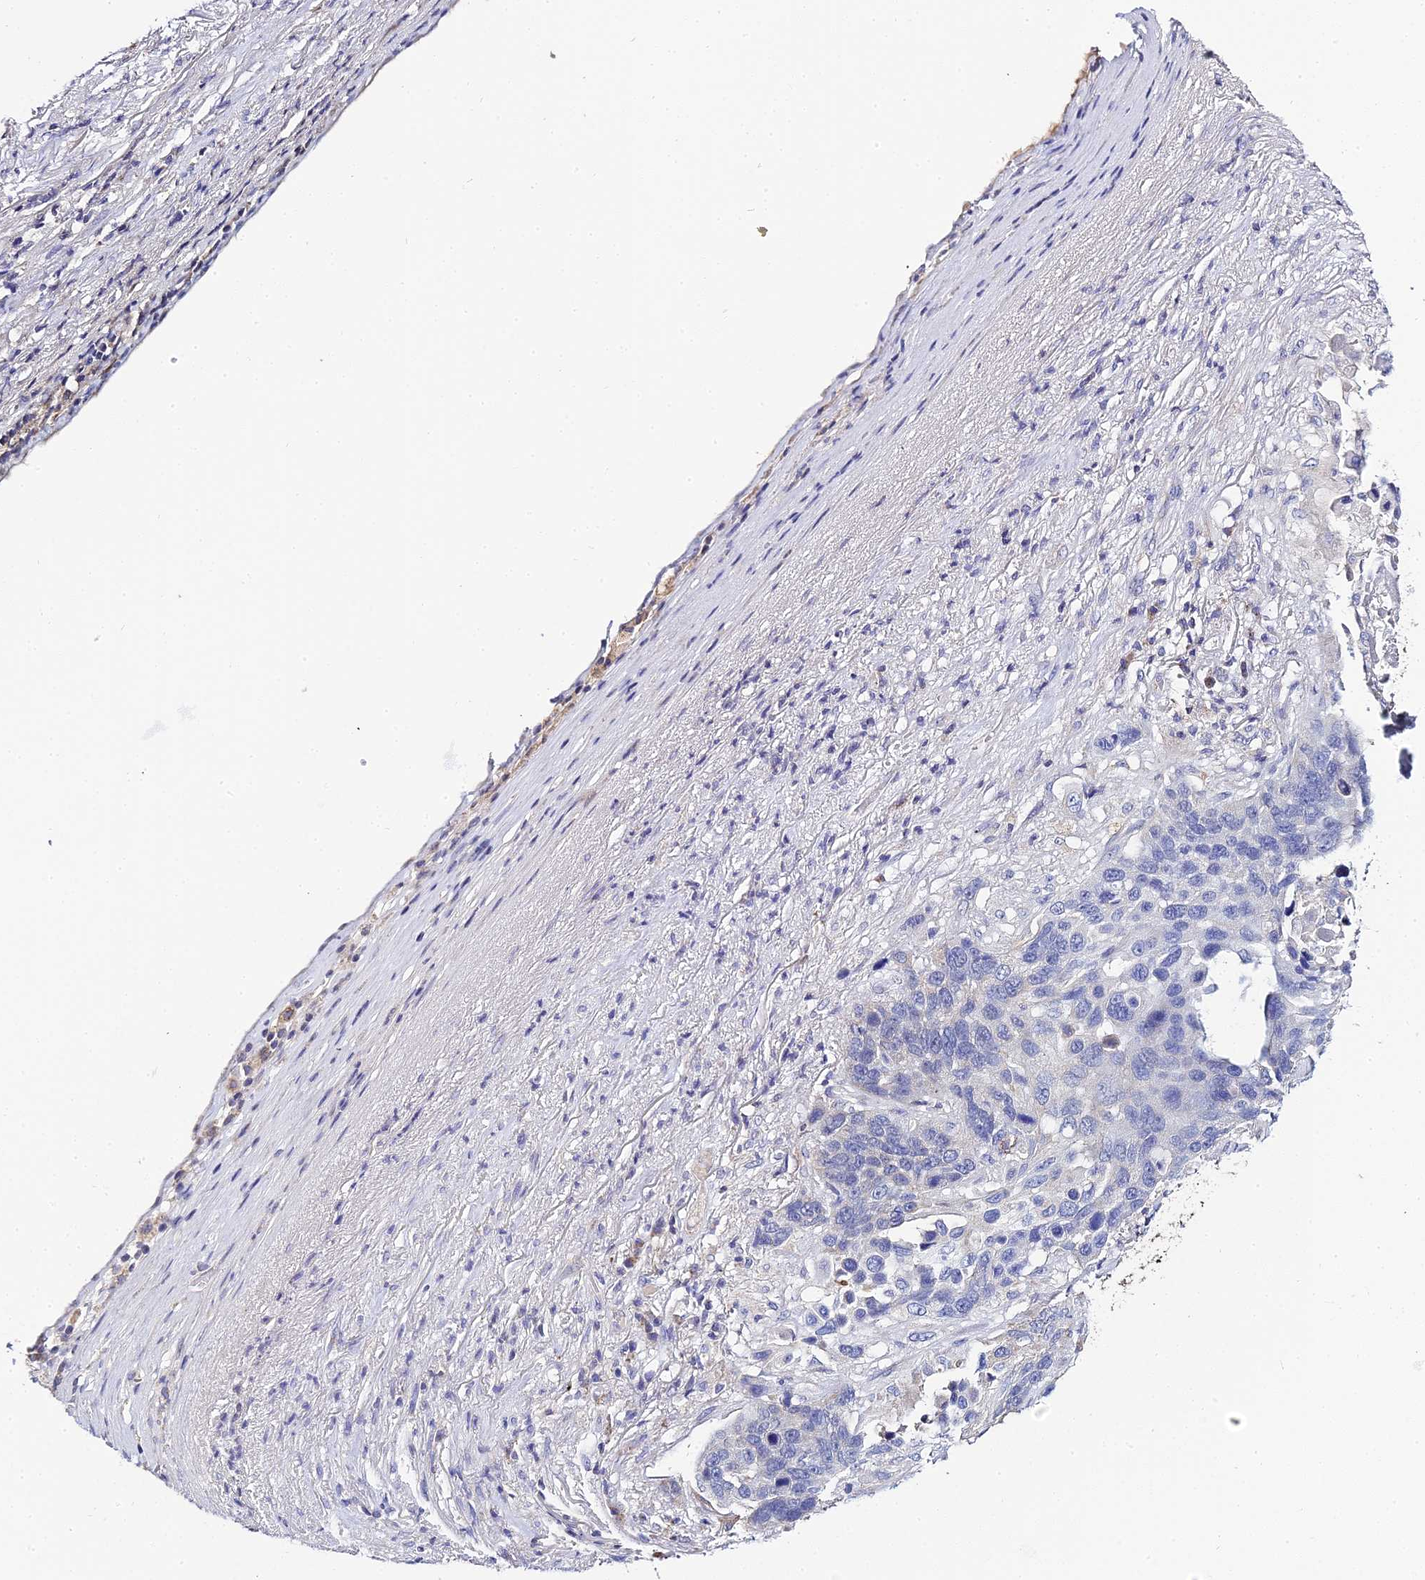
{"staining": {"intensity": "negative", "quantity": "none", "location": "none"}, "tissue": "lung cancer", "cell_type": "Tumor cells", "image_type": "cancer", "snomed": [{"axis": "morphology", "description": "Normal tissue, NOS"}, {"axis": "morphology", "description": "Squamous cell carcinoma, NOS"}, {"axis": "topography", "description": "Lymph node"}, {"axis": "topography", "description": "Lung"}], "caption": "Immunohistochemistry of squamous cell carcinoma (lung) reveals no staining in tumor cells.", "gene": "ZXDA", "patient": {"sex": "male", "age": 66}}